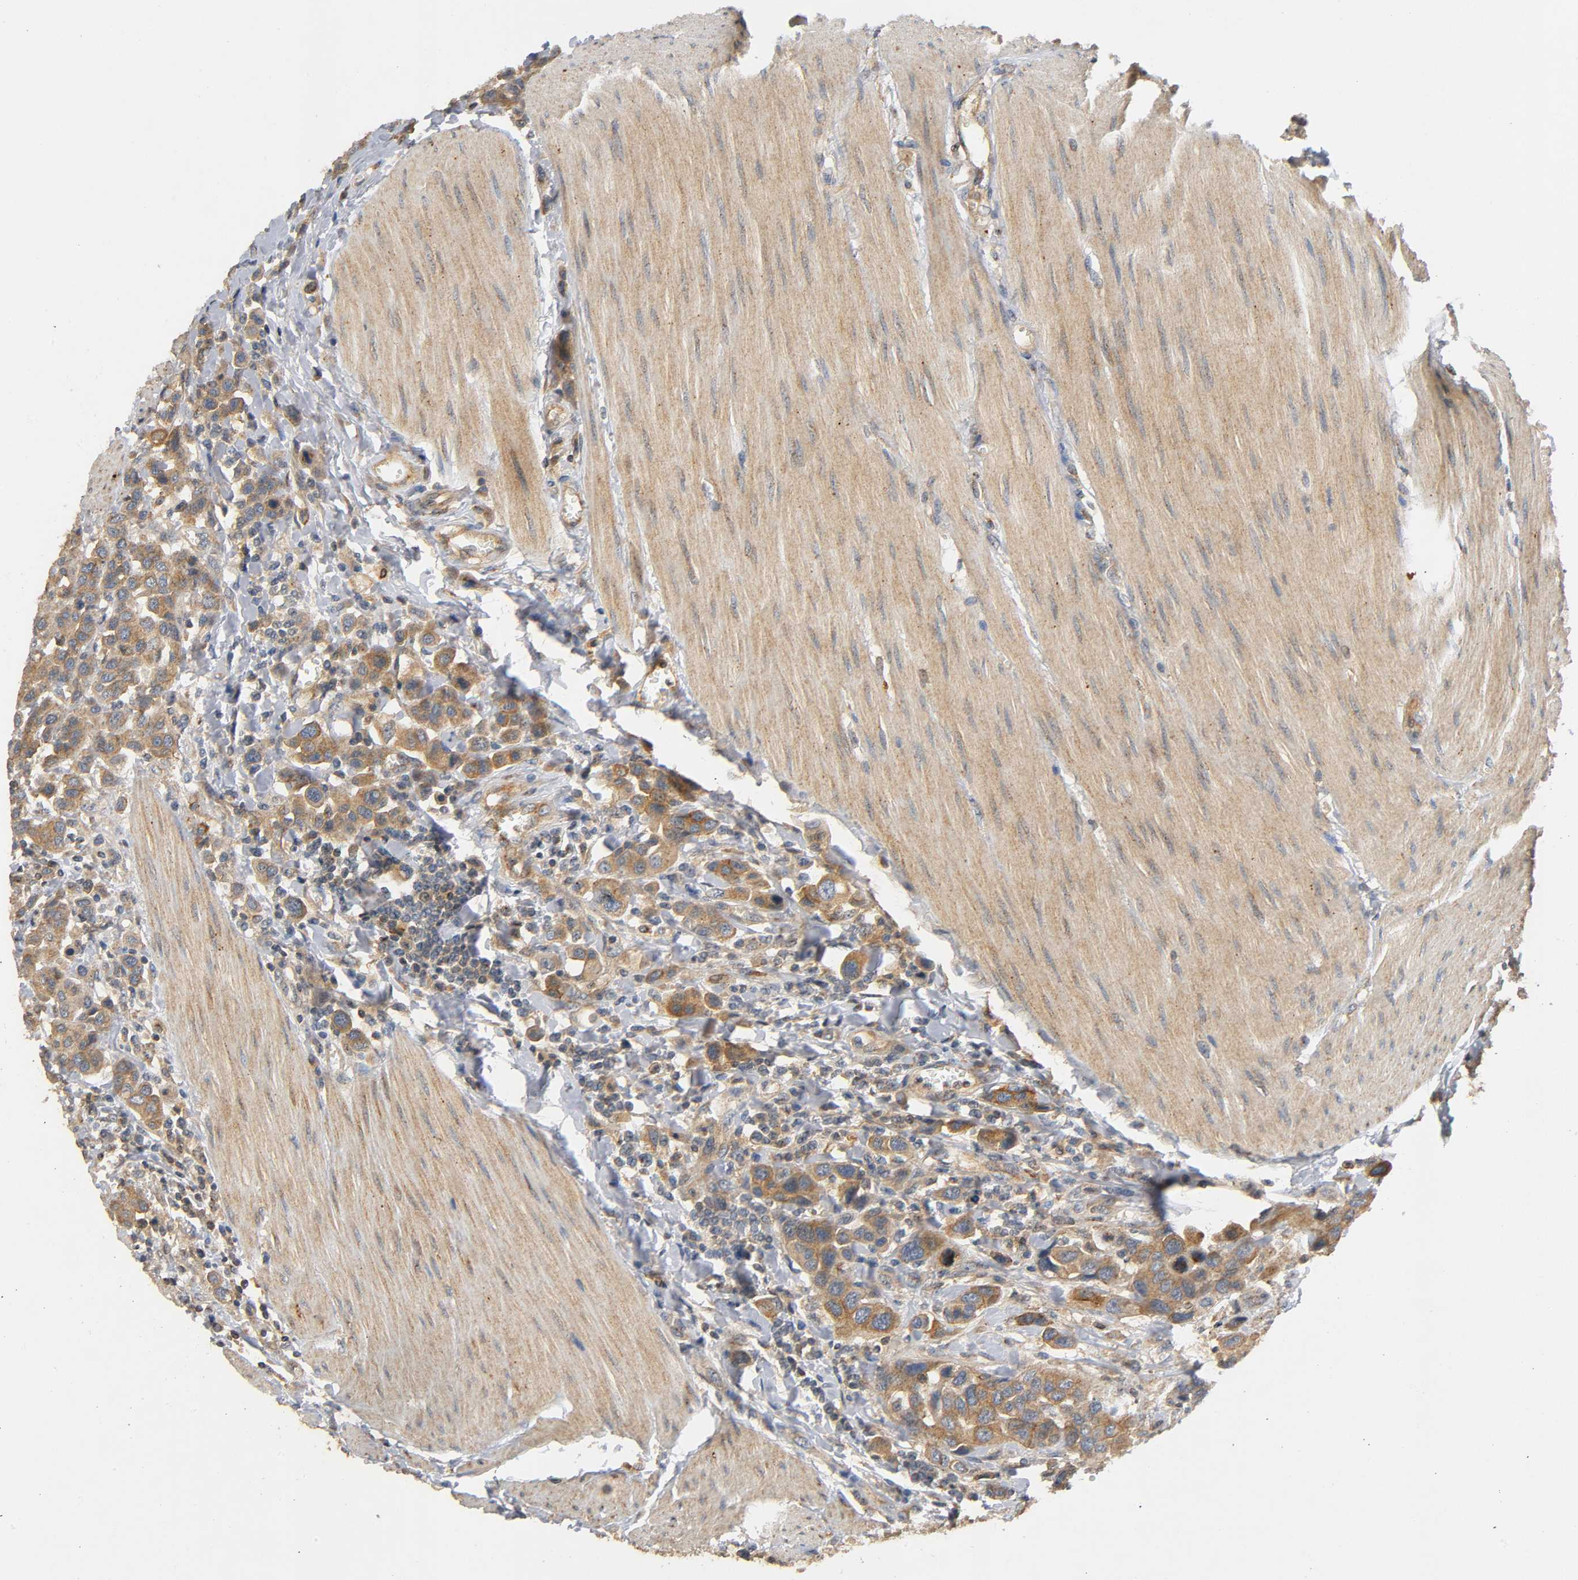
{"staining": {"intensity": "moderate", "quantity": ">75%", "location": "cytoplasmic/membranous"}, "tissue": "urothelial cancer", "cell_type": "Tumor cells", "image_type": "cancer", "snomed": [{"axis": "morphology", "description": "Urothelial carcinoma, High grade"}, {"axis": "topography", "description": "Urinary bladder"}], "caption": "A photomicrograph of human urothelial carcinoma (high-grade) stained for a protein displays moderate cytoplasmic/membranous brown staining in tumor cells.", "gene": "IKBKB", "patient": {"sex": "male", "age": 50}}